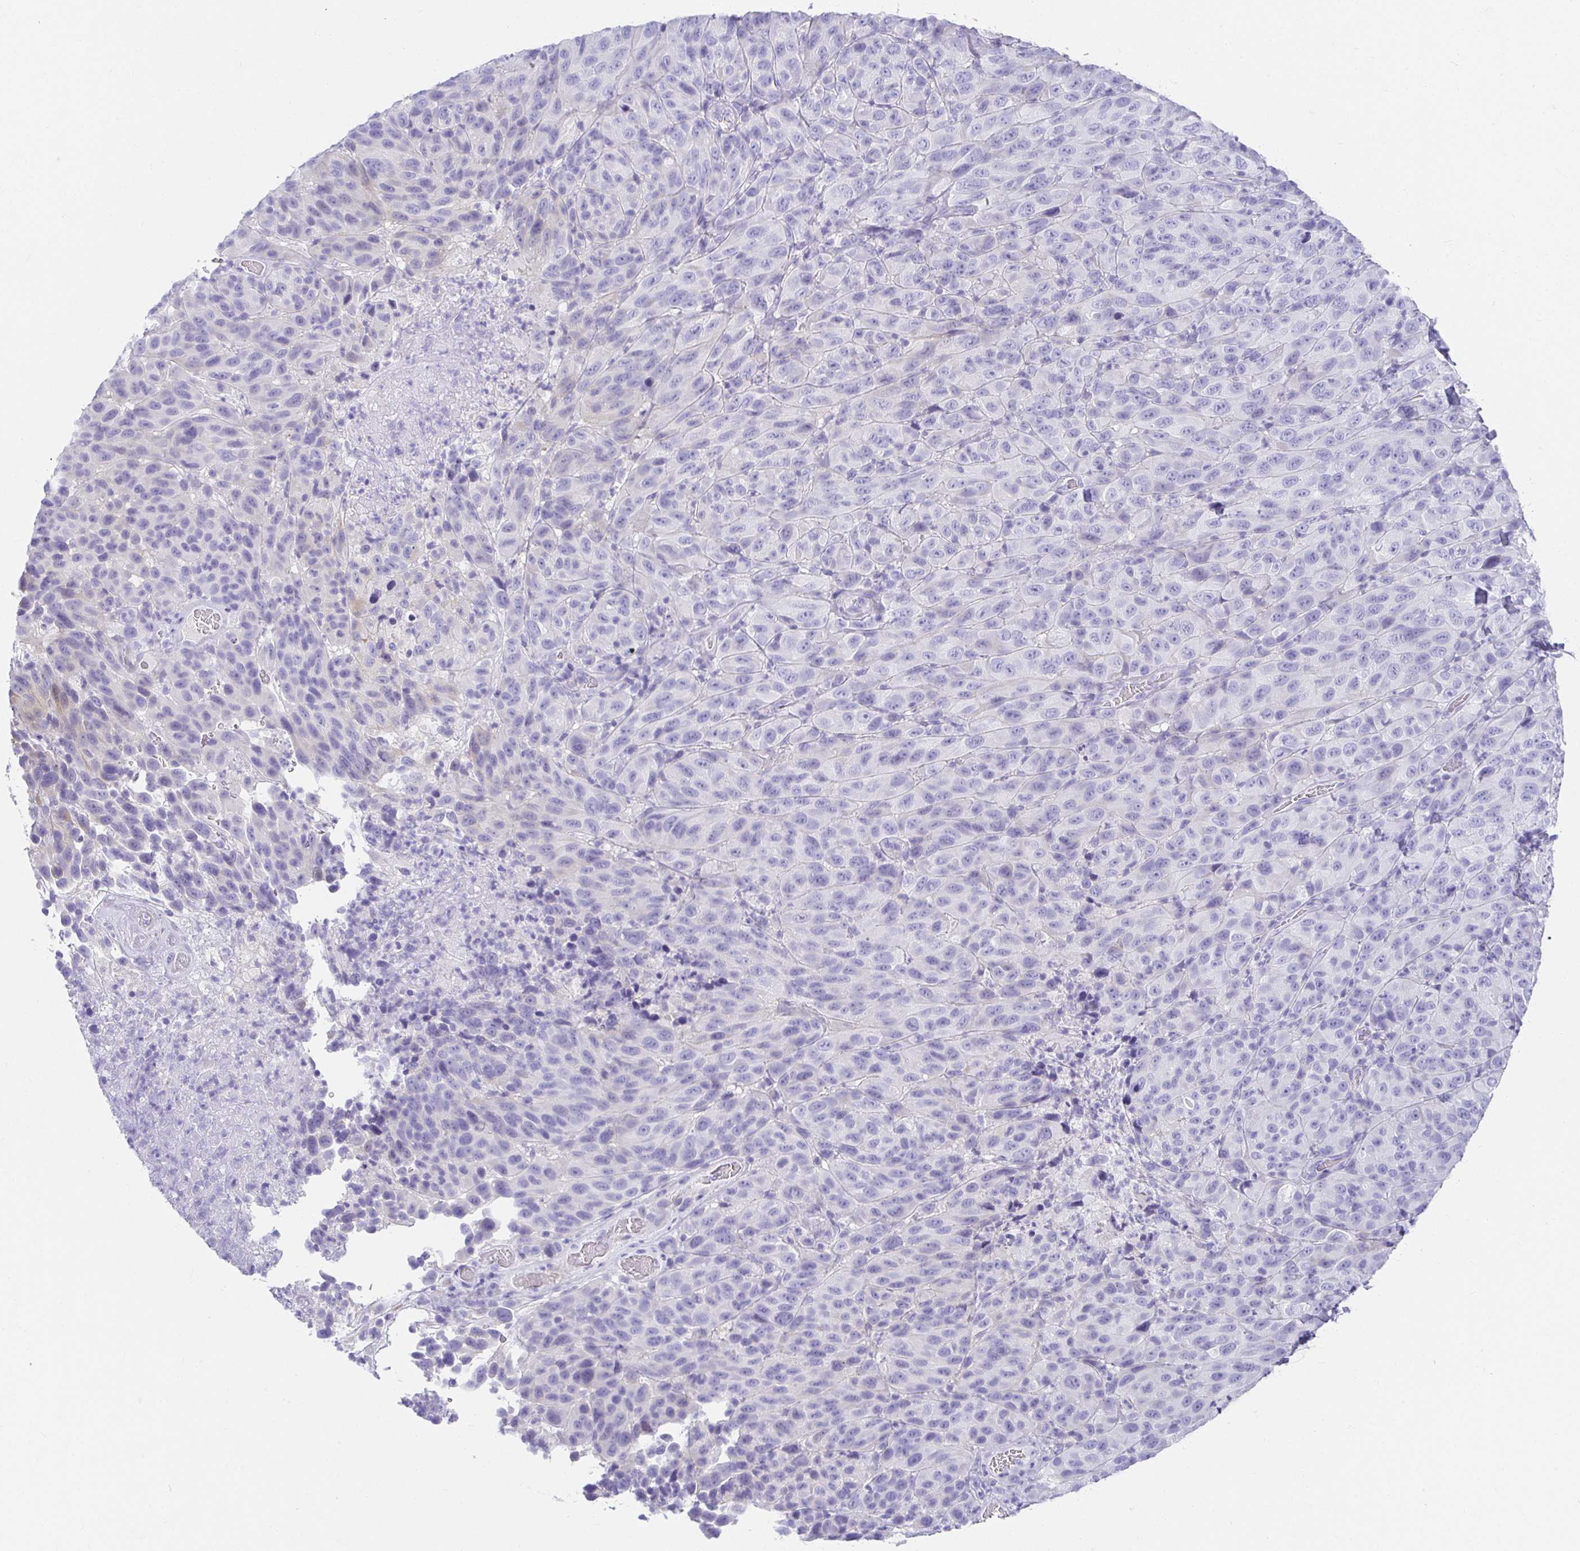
{"staining": {"intensity": "negative", "quantity": "none", "location": "none"}, "tissue": "melanoma", "cell_type": "Tumor cells", "image_type": "cancer", "snomed": [{"axis": "morphology", "description": "Malignant melanoma, NOS"}, {"axis": "topography", "description": "Skin"}], "caption": "High magnification brightfield microscopy of malignant melanoma stained with DAB (3,3'-diaminobenzidine) (brown) and counterstained with hematoxylin (blue): tumor cells show no significant expression. (DAB (3,3'-diaminobenzidine) immunohistochemistry, high magnification).", "gene": "CHAT", "patient": {"sex": "male", "age": 85}}